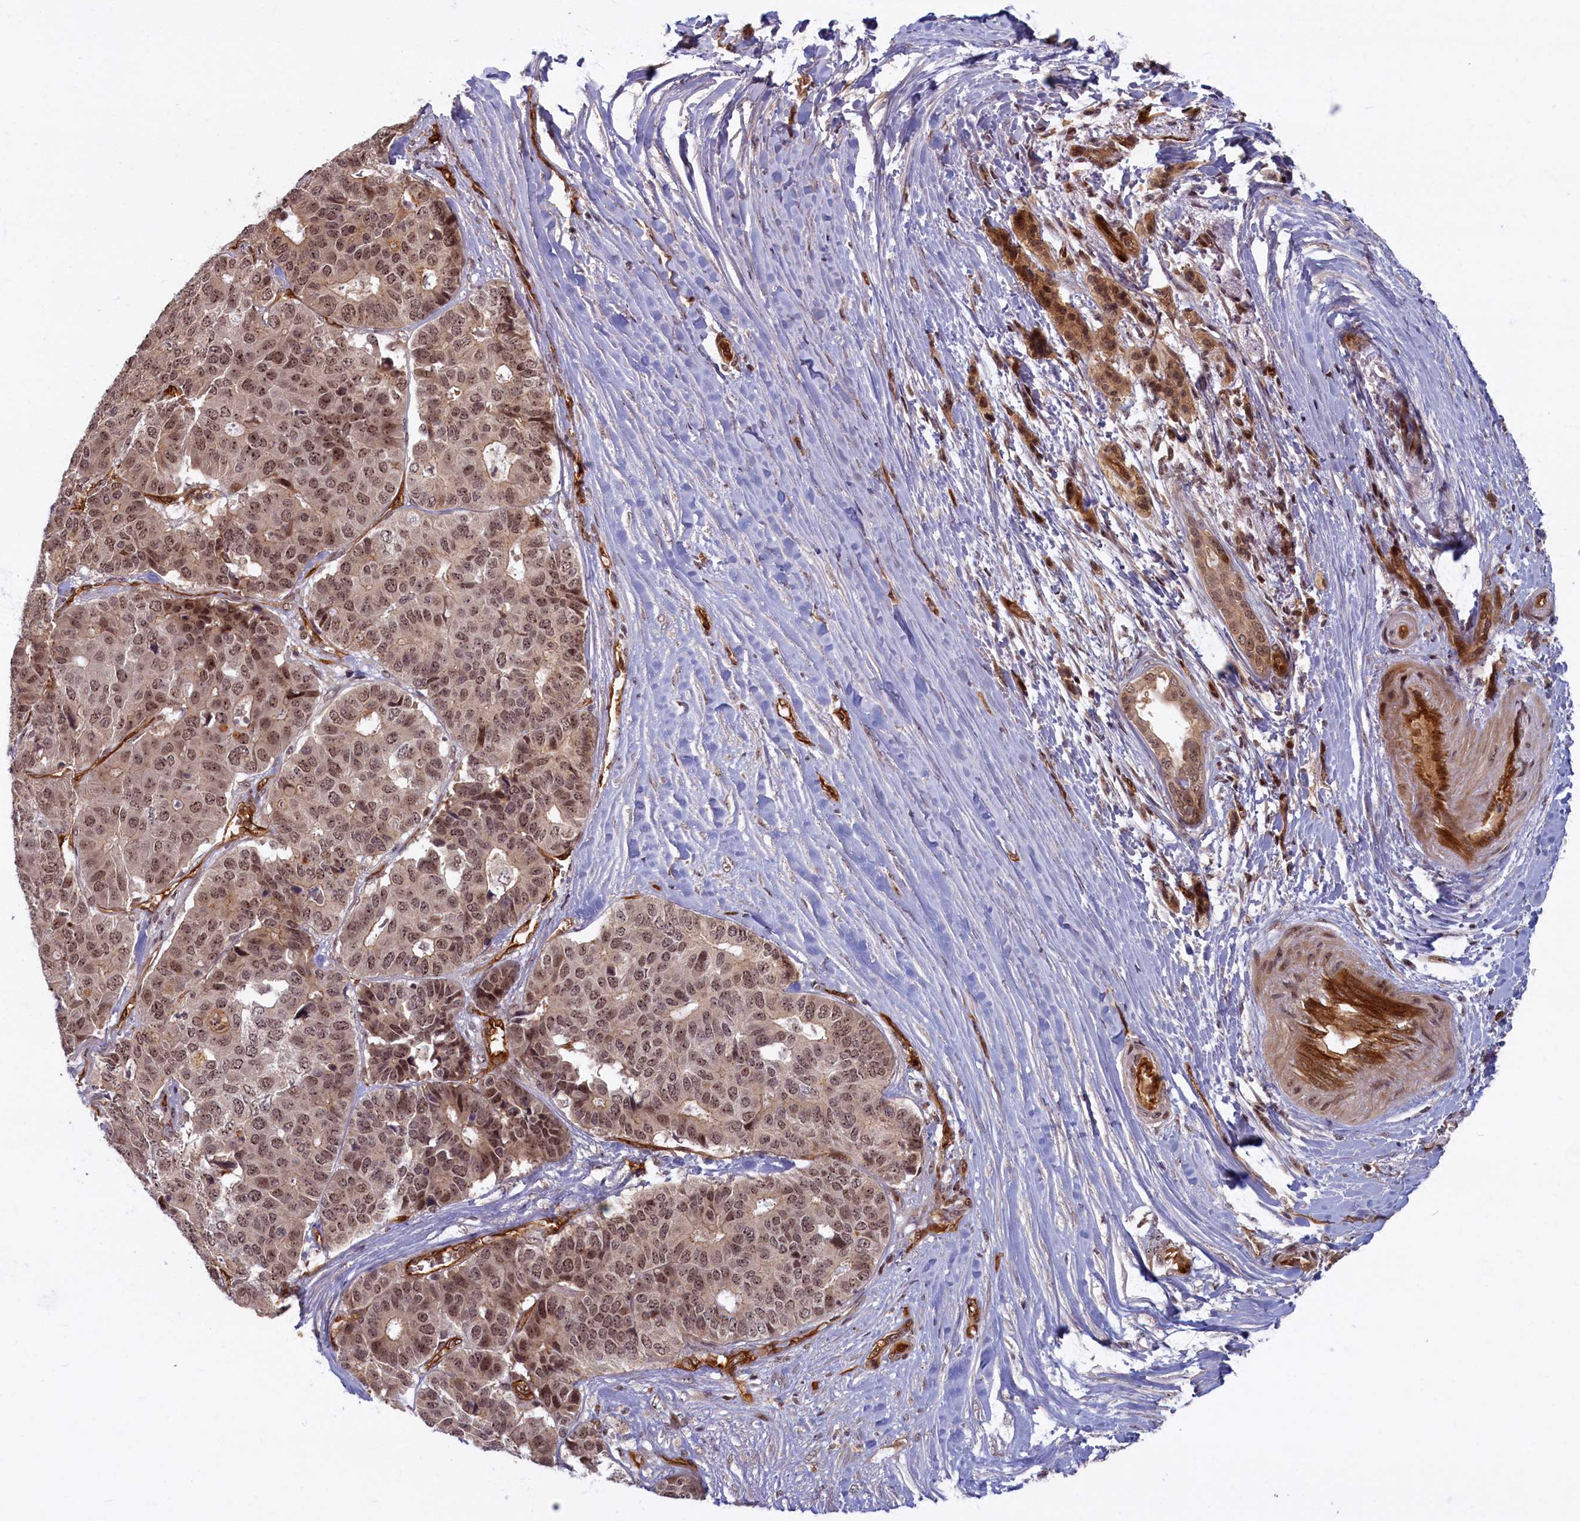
{"staining": {"intensity": "moderate", "quantity": ">75%", "location": "nuclear"}, "tissue": "pancreatic cancer", "cell_type": "Tumor cells", "image_type": "cancer", "snomed": [{"axis": "morphology", "description": "Adenocarcinoma, NOS"}, {"axis": "topography", "description": "Pancreas"}], "caption": "This image displays IHC staining of pancreatic cancer, with medium moderate nuclear staining in about >75% of tumor cells.", "gene": "SNRK", "patient": {"sex": "male", "age": 50}}